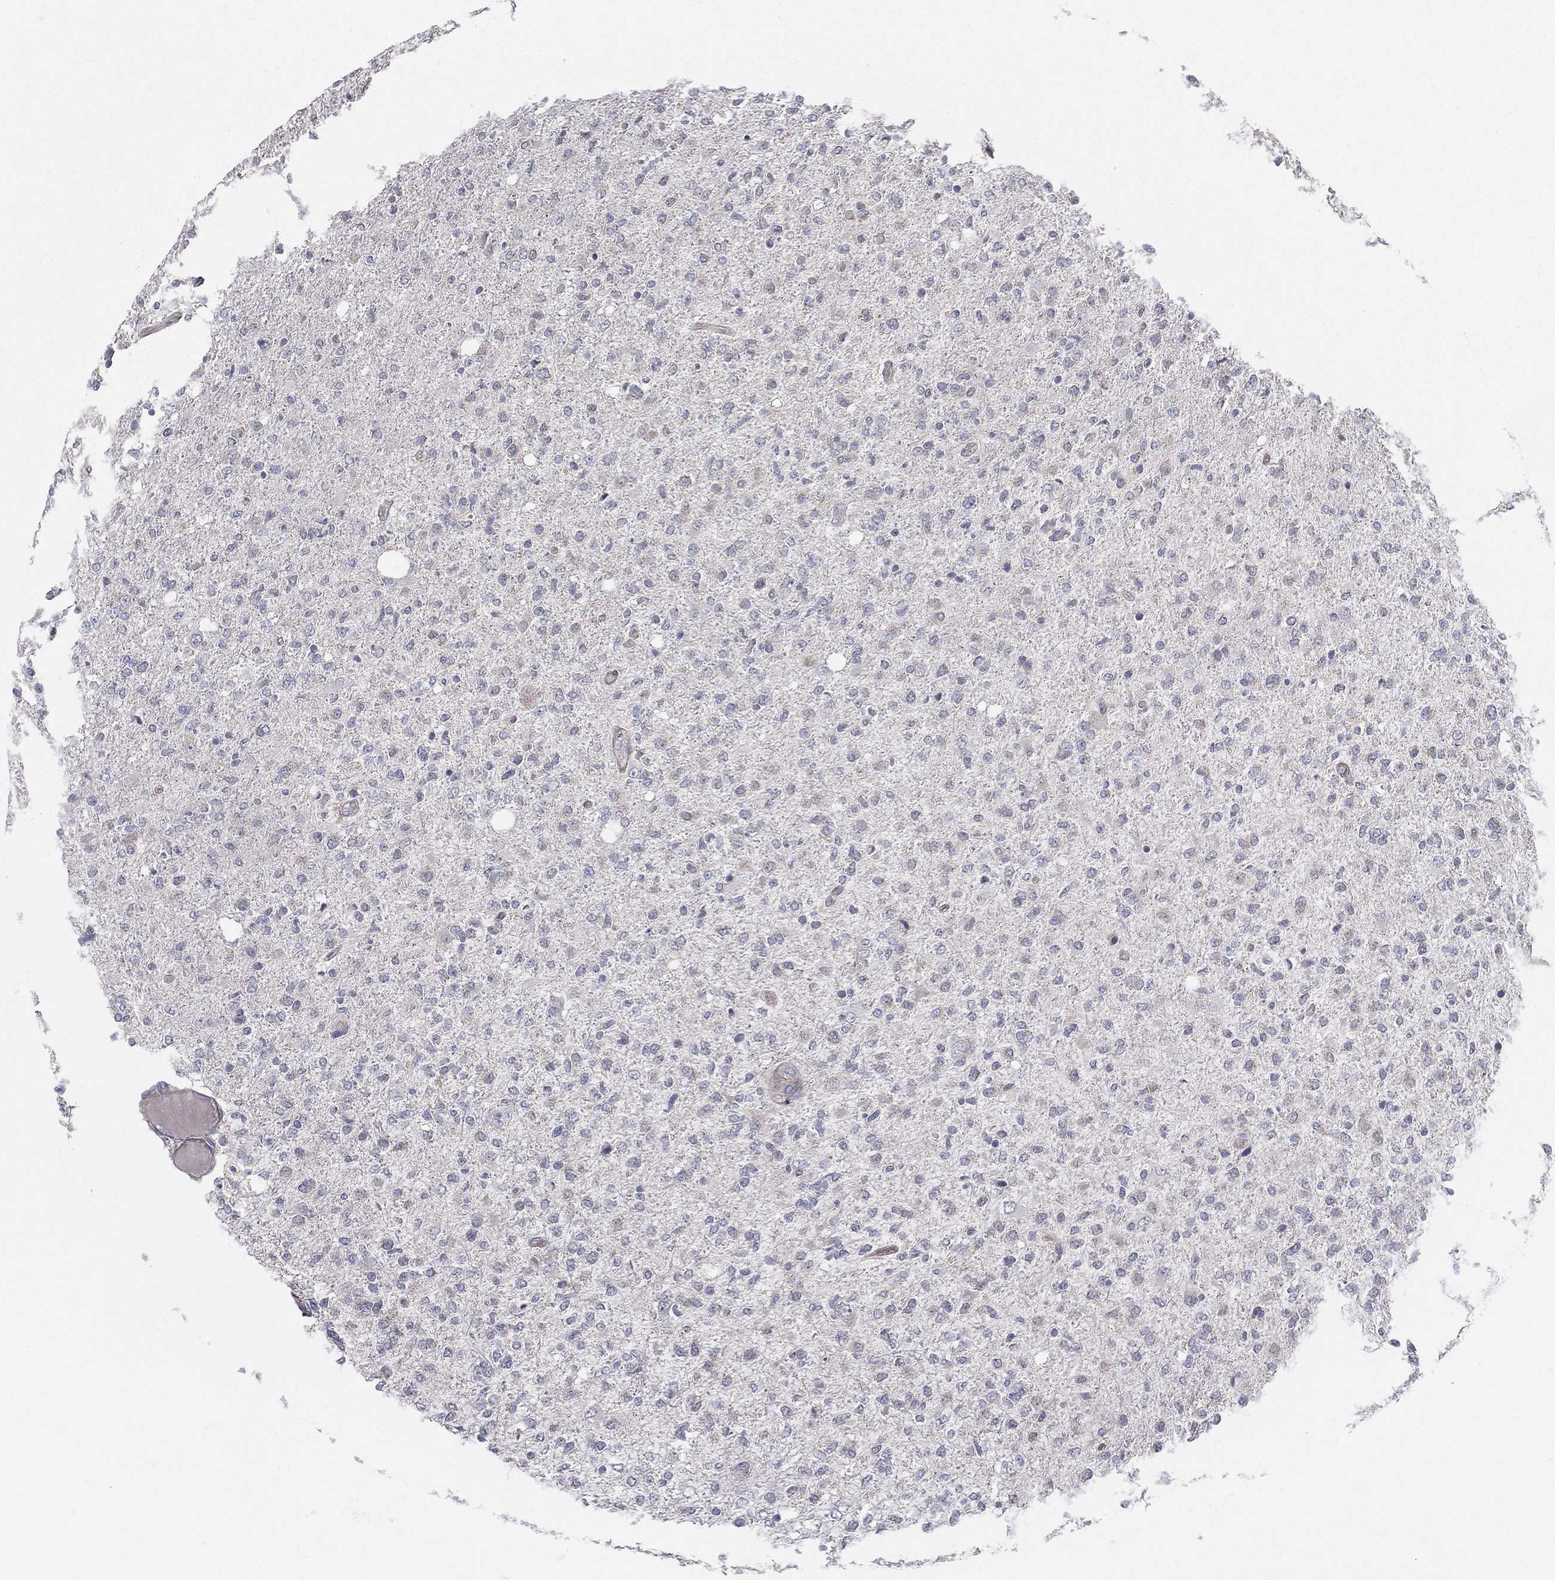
{"staining": {"intensity": "negative", "quantity": "none", "location": "none"}, "tissue": "glioma", "cell_type": "Tumor cells", "image_type": "cancer", "snomed": [{"axis": "morphology", "description": "Glioma, malignant, High grade"}, {"axis": "topography", "description": "Cerebral cortex"}], "caption": "A micrograph of human malignant glioma (high-grade) is negative for staining in tumor cells.", "gene": "POMZP3", "patient": {"sex": "male", "age": 70}}